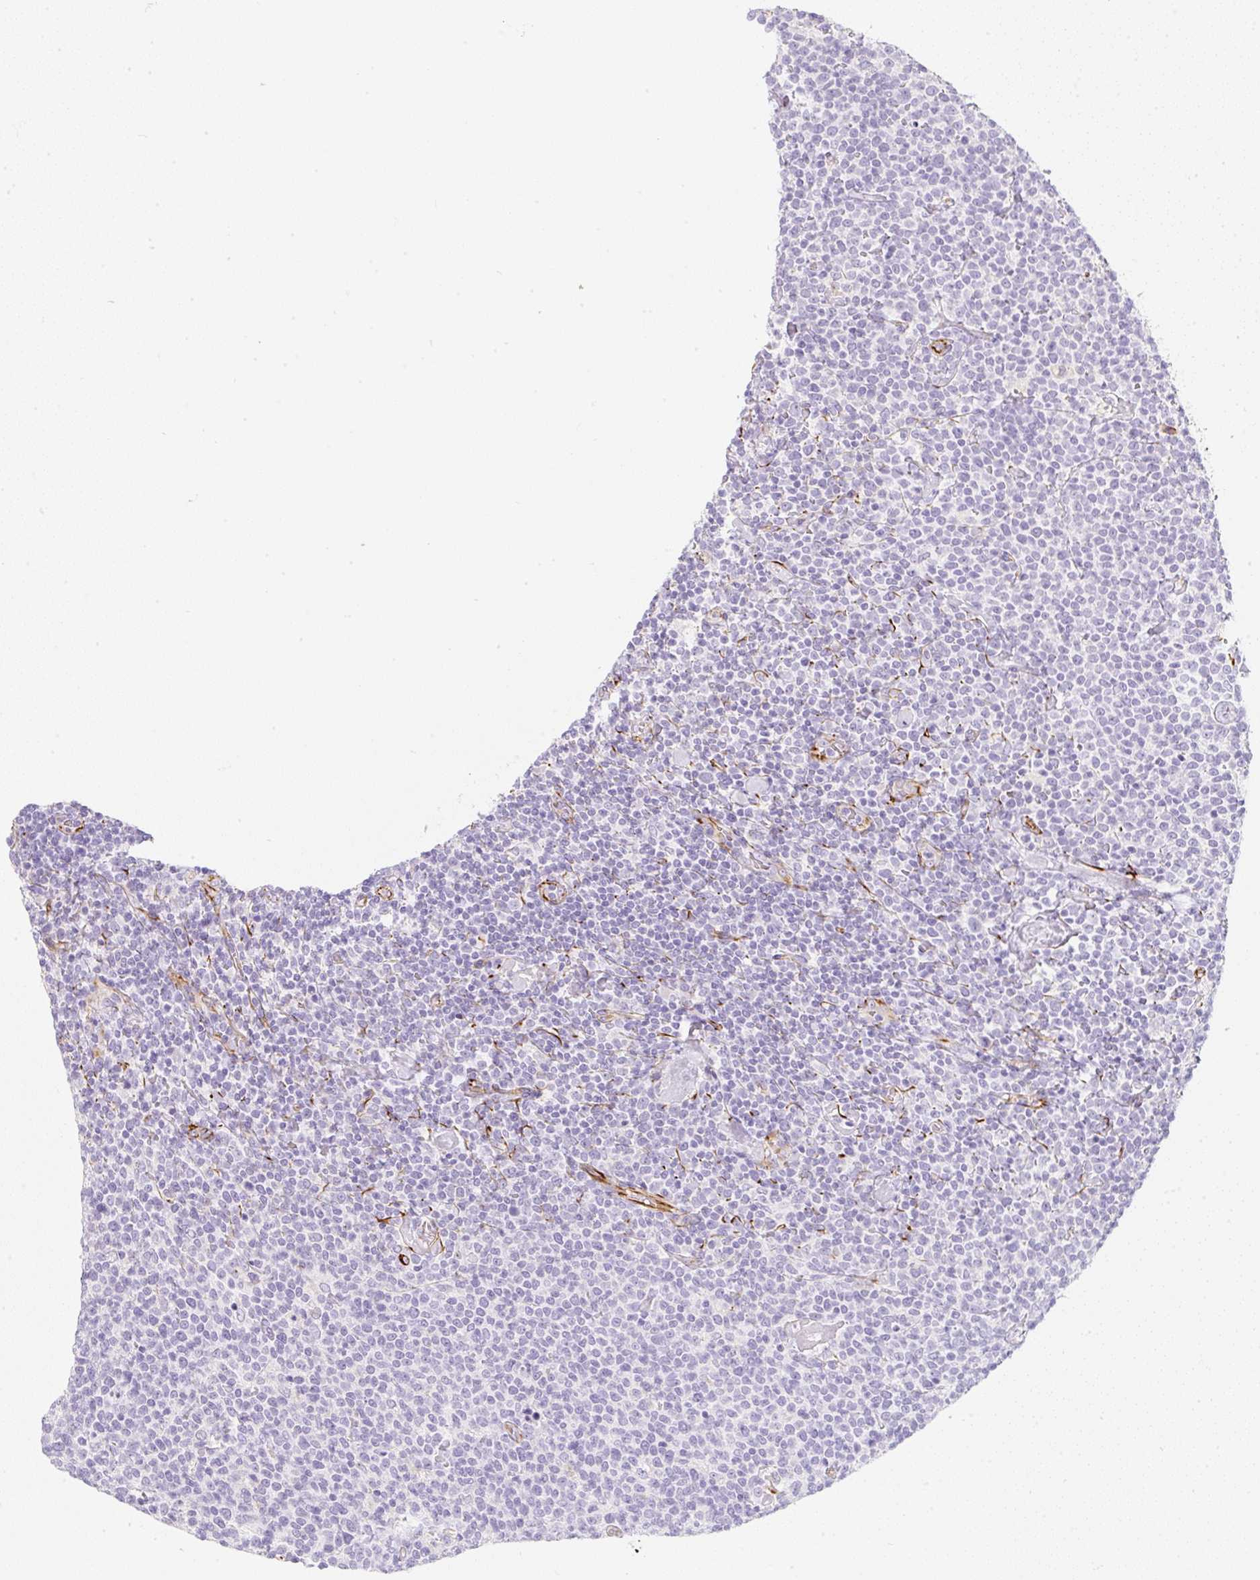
{"staining": {"intensity": "negative", "quantity": "none", "location": "none"}, "tissue": "lymphoma", "cell_type": "Tumor cells", "image_type": "cancer", "snomed": [{"axis": "morphology", "description": "Malignant lymphoma, non-Hodgkin's type, High grade"}, {"axis": "topography", "description": "Lymph node"}], "caption": "Tumor cells are negative for protein expression in human lymphoma. Nuclei are stained in blue.", "gene": "ZNF689", "patient": {"sex": "male", "age": 61}}